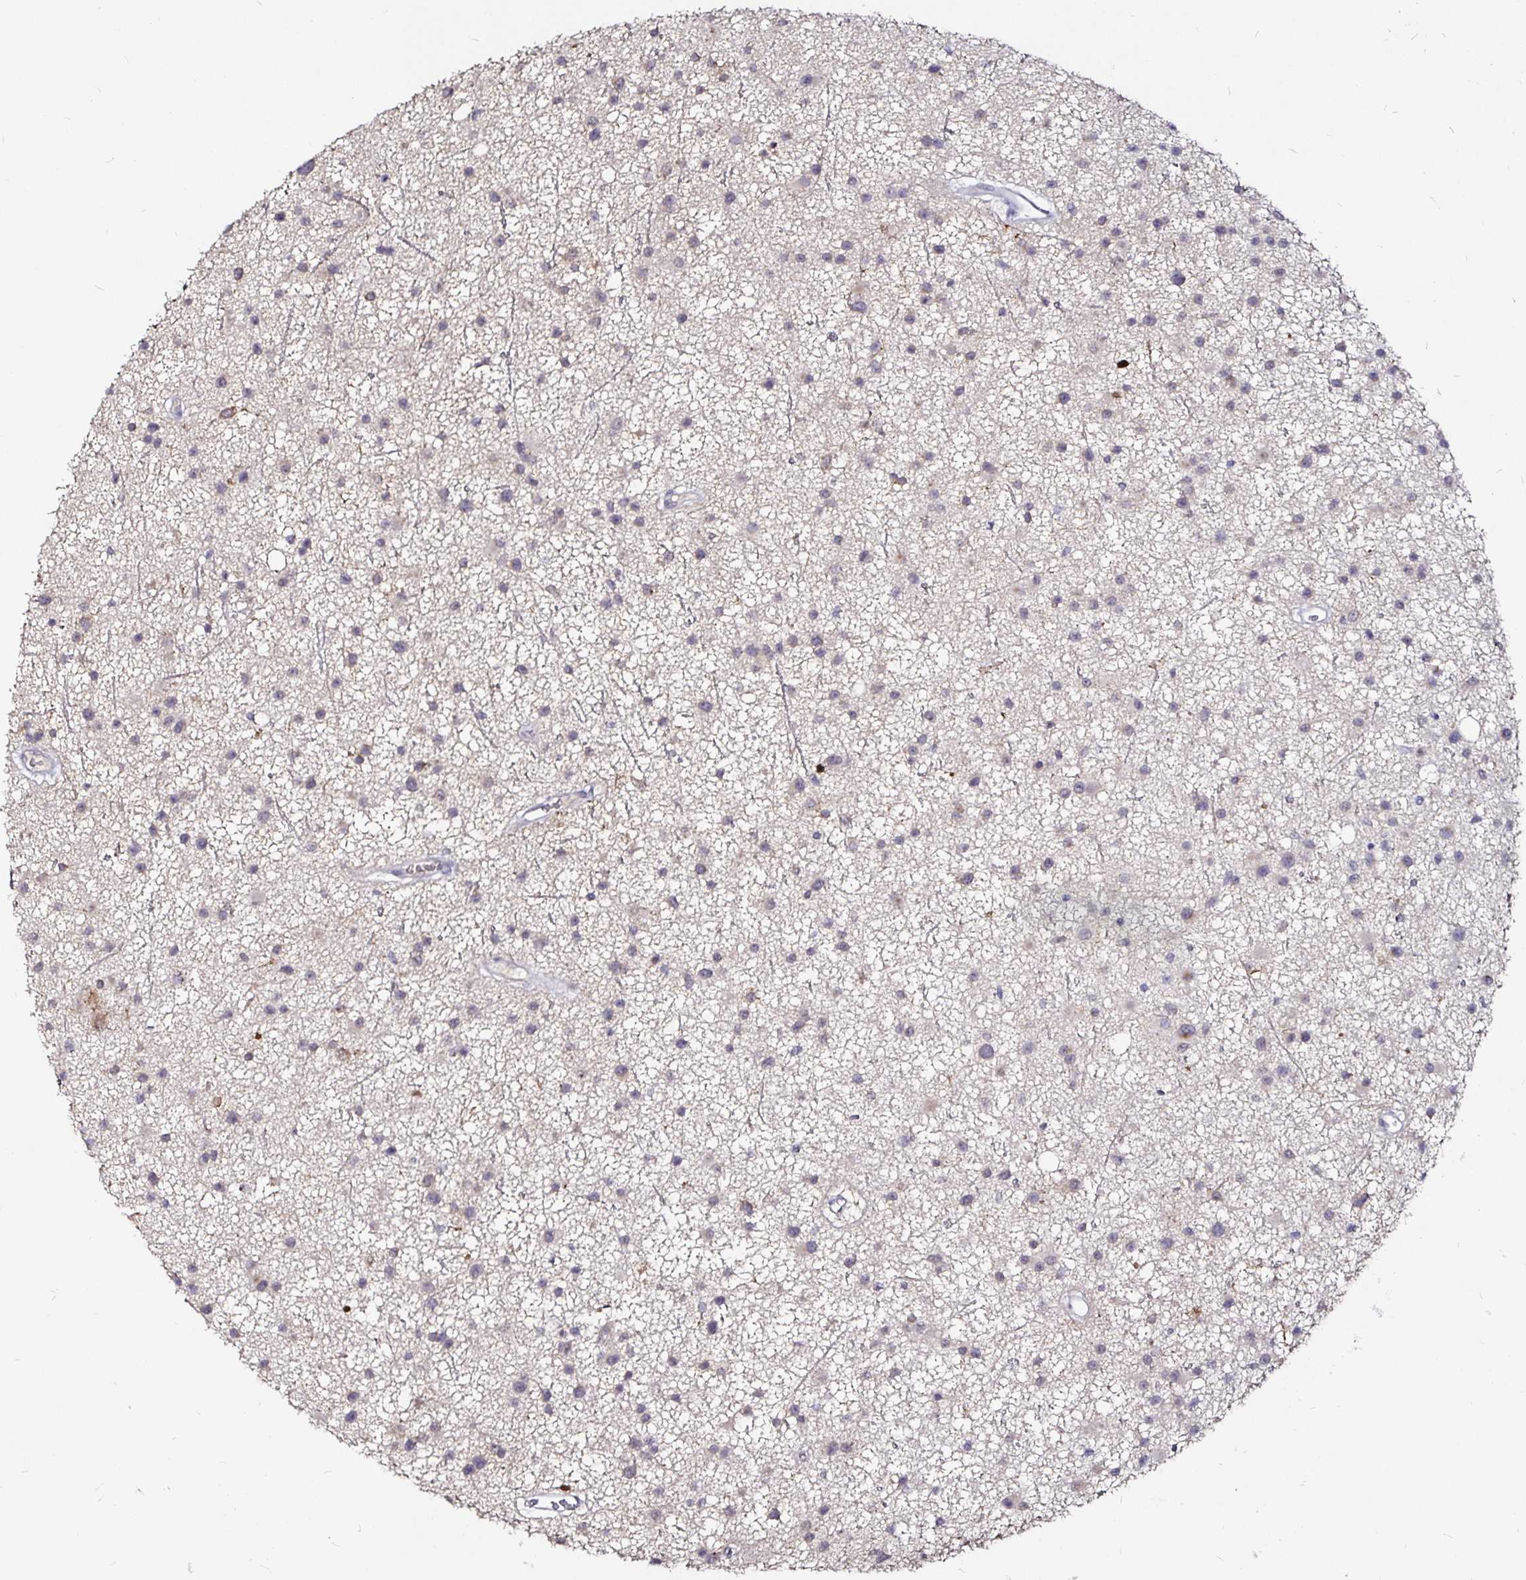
{"staining": {"intensity": "weak", "quantity": "25%-75%", "location": "cytoplasmic/membranous"}, "tissue": "glioma", "cell_type": "Tumor cells", "image_type": "cancer", "snomed": [{"axis": "morphology", "description": "Glioma, malignant, Low grade"}, {"axis": "topography", "description": "Brain"}], "caption": "Malignant glioma (low-grade) stained with a protein marker exhibits weak staining in tumor cells.", "gene": "FAIM2", "patient": {"sex": "male", "age": 43}}